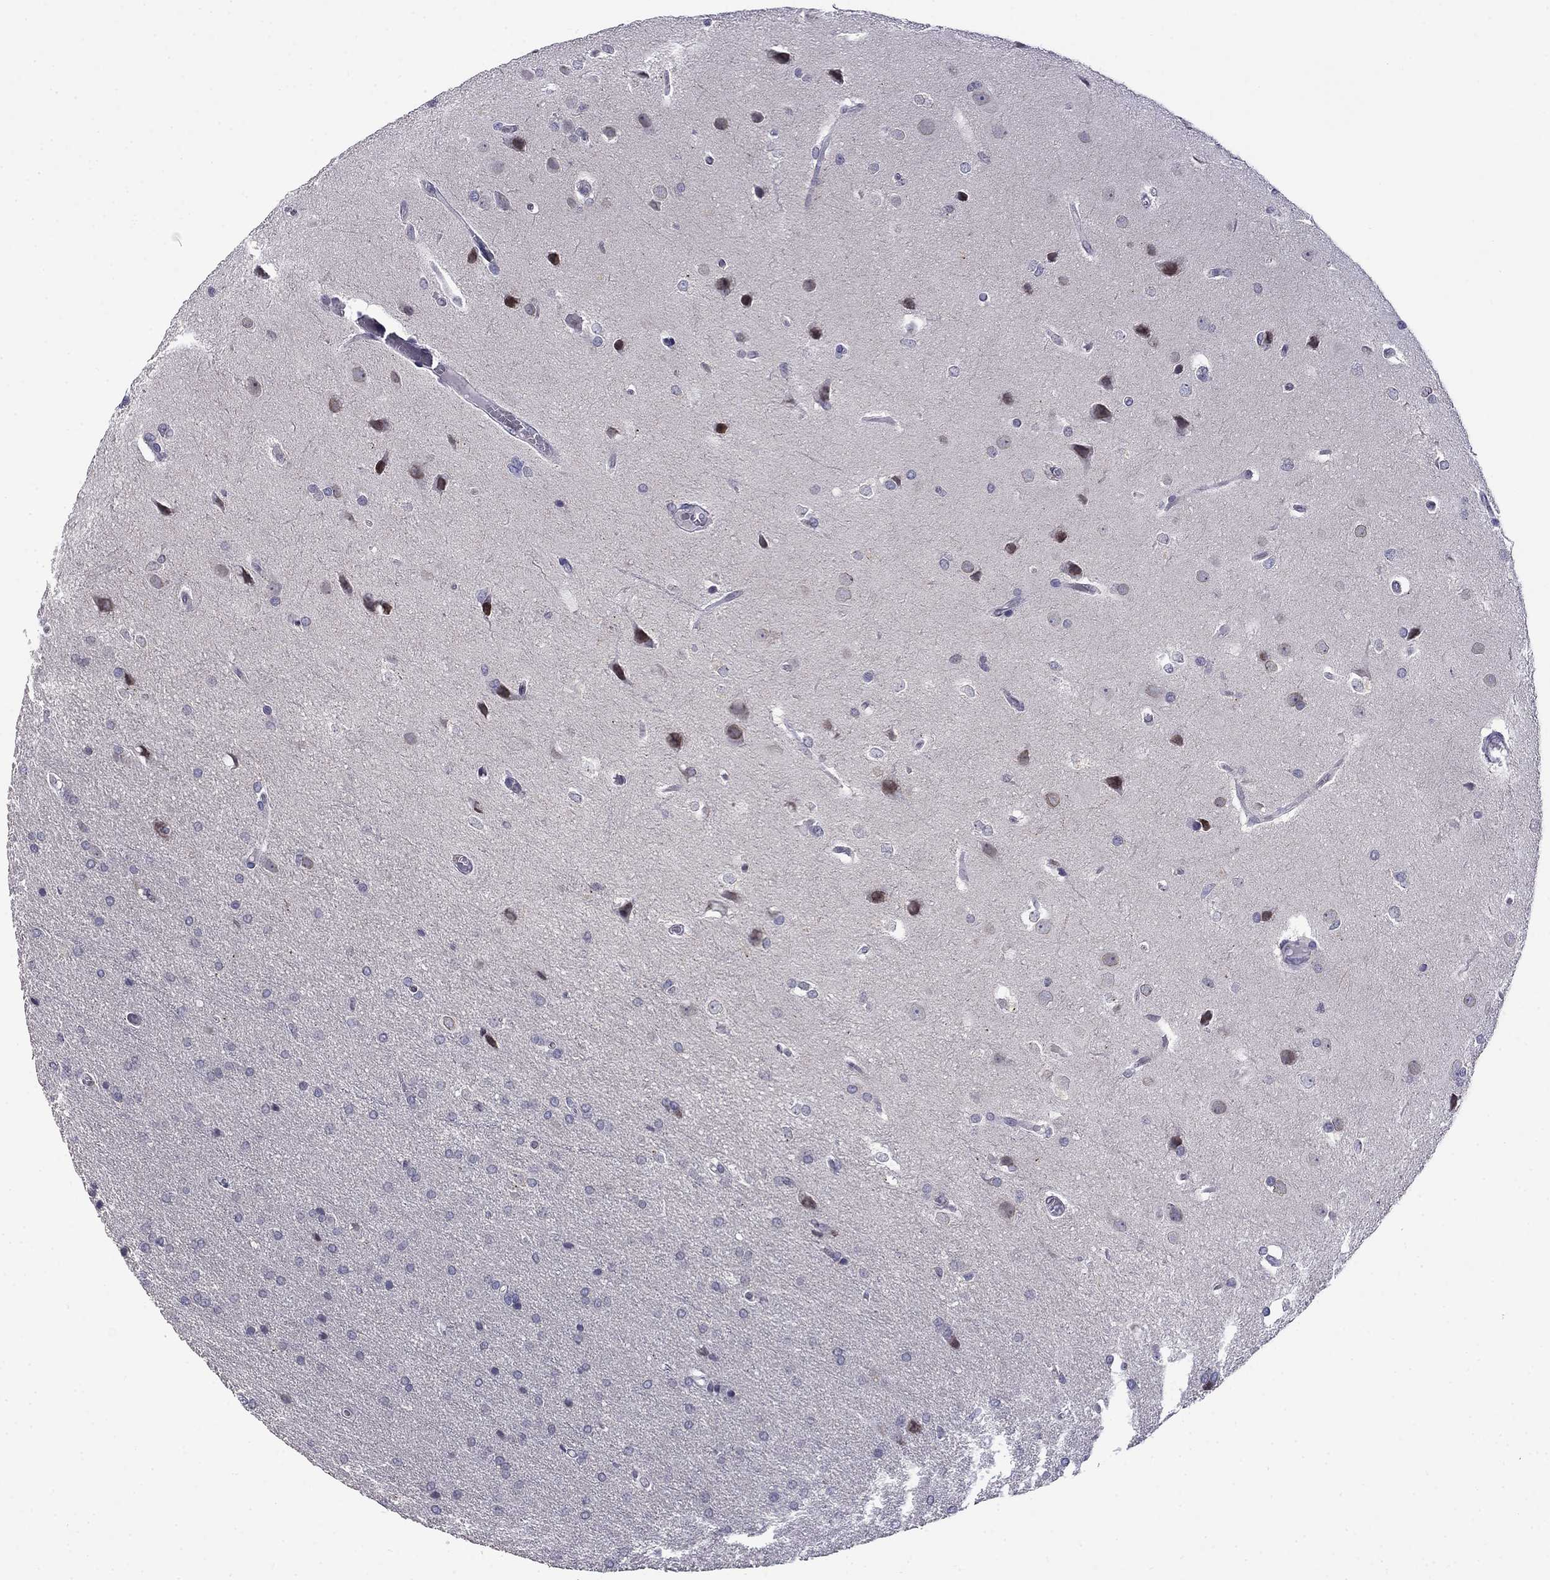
{"staining": {"intensity": "negative", "quantity": "none", "location": "none"}, "tissue": "glioma", "cell_type": "Tumor cells", "image_type": "cancer", "snomed": [{"axis": "morphology", "description": "Glioma, malignant, Low grade"}, {"axis": "topography", "description": "Brain"}], "caption": "The image displays no staining of tumor cells in glioma.", "gene": "PRR18", "patient": {"sex": "female", "age": 32}}